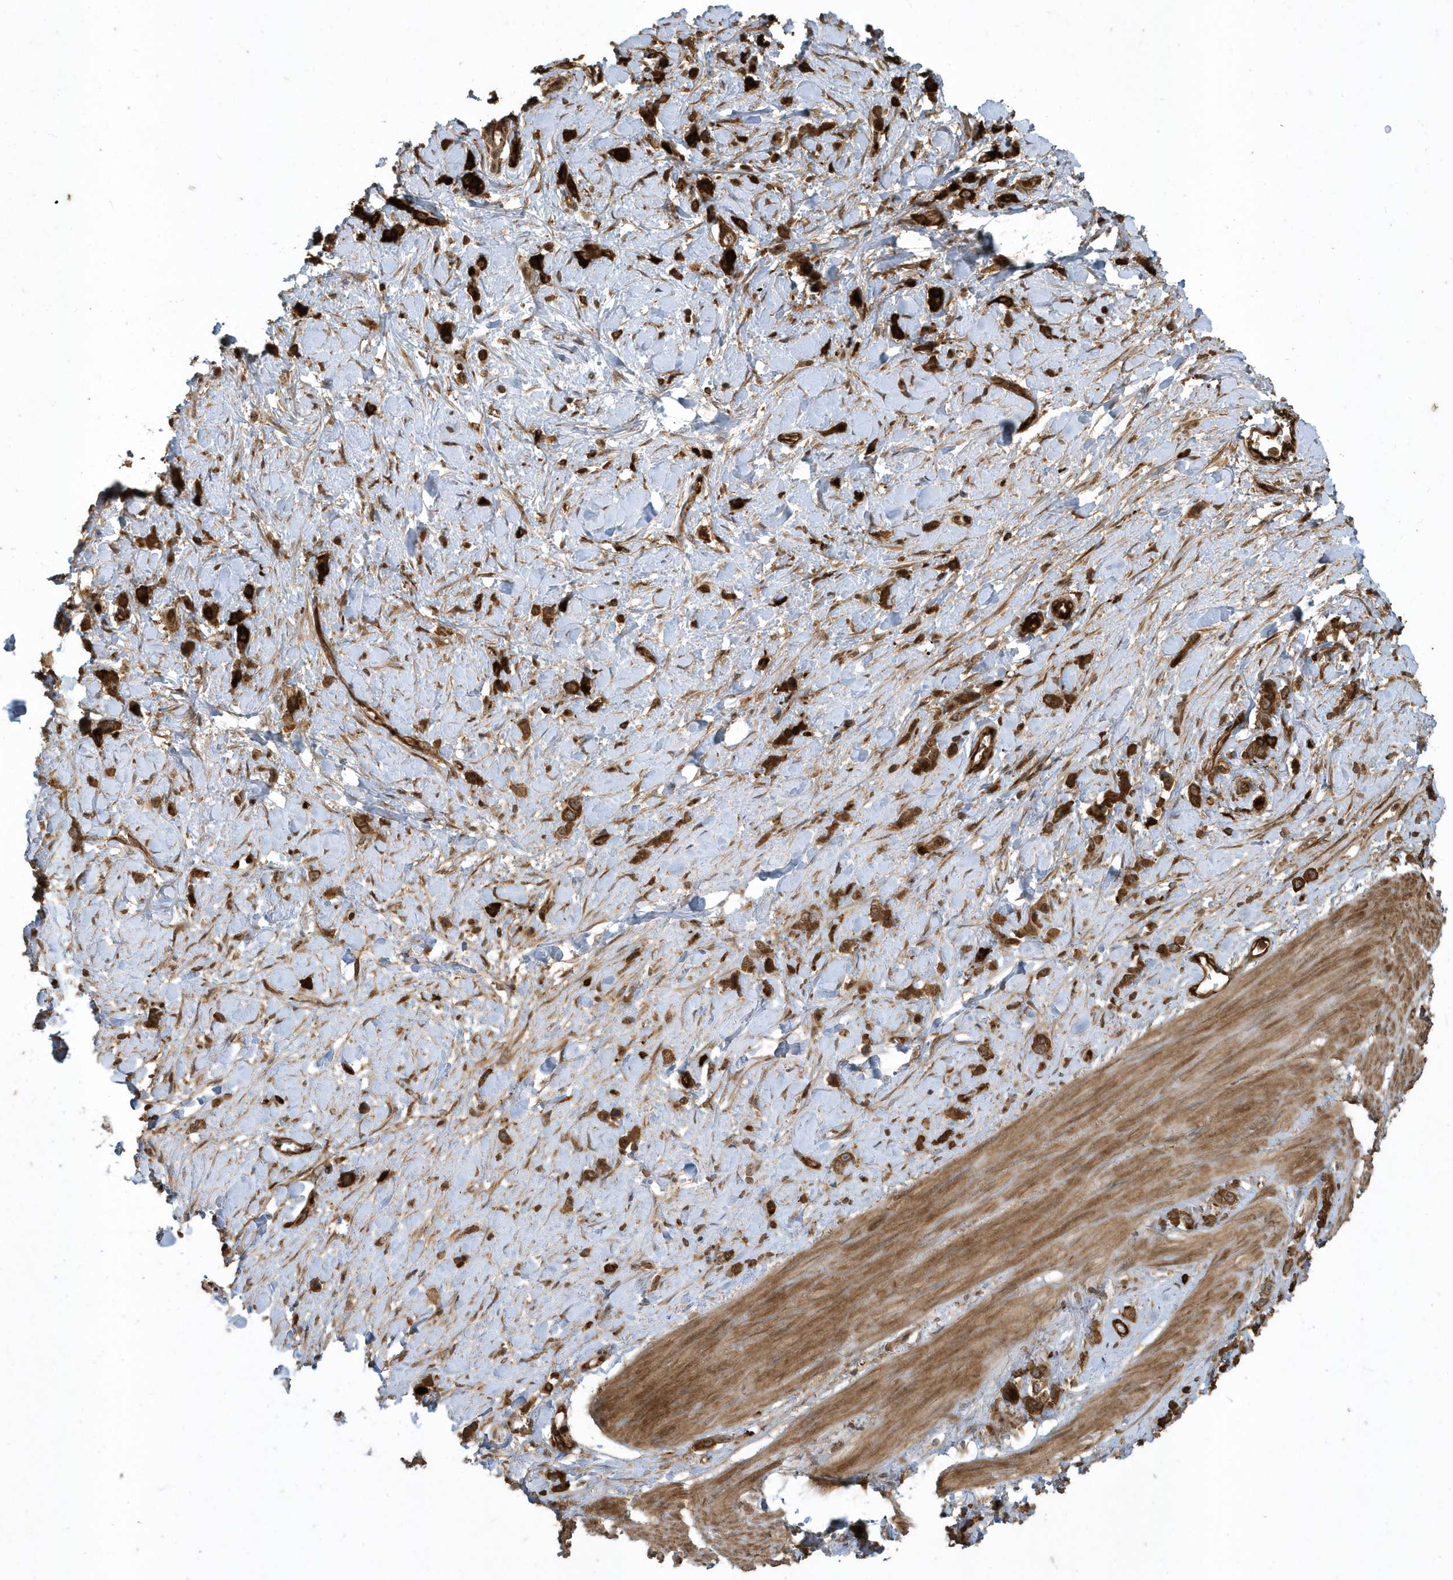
{"staining": {"intensity": "strong", "quantity": ">75%", "location": "cytoplasmic/membranous"}, "tissue": "stomach cancer", "cell_type": "Tumor cells", "image_type": "cancer", "snomed": [{"axis": "morphology", "description": "Normal tissue, NOS"}, {"axis": "morphology", "description": "Adenocarcinoma, NOS"}, {"axis": "topography", "description": "Stomach, upper"}, {"axis": "topography", "description": "Stomach"}], "caption": "There is high levels of strong cytoplasmic/membranous positivity in tumor cells of adenocarcinoma (stomach), as demonstrated by immunohistochemical staining (brown color).", "gene": "CLCN6", "patient": {"sex": "female", "age": 65}}